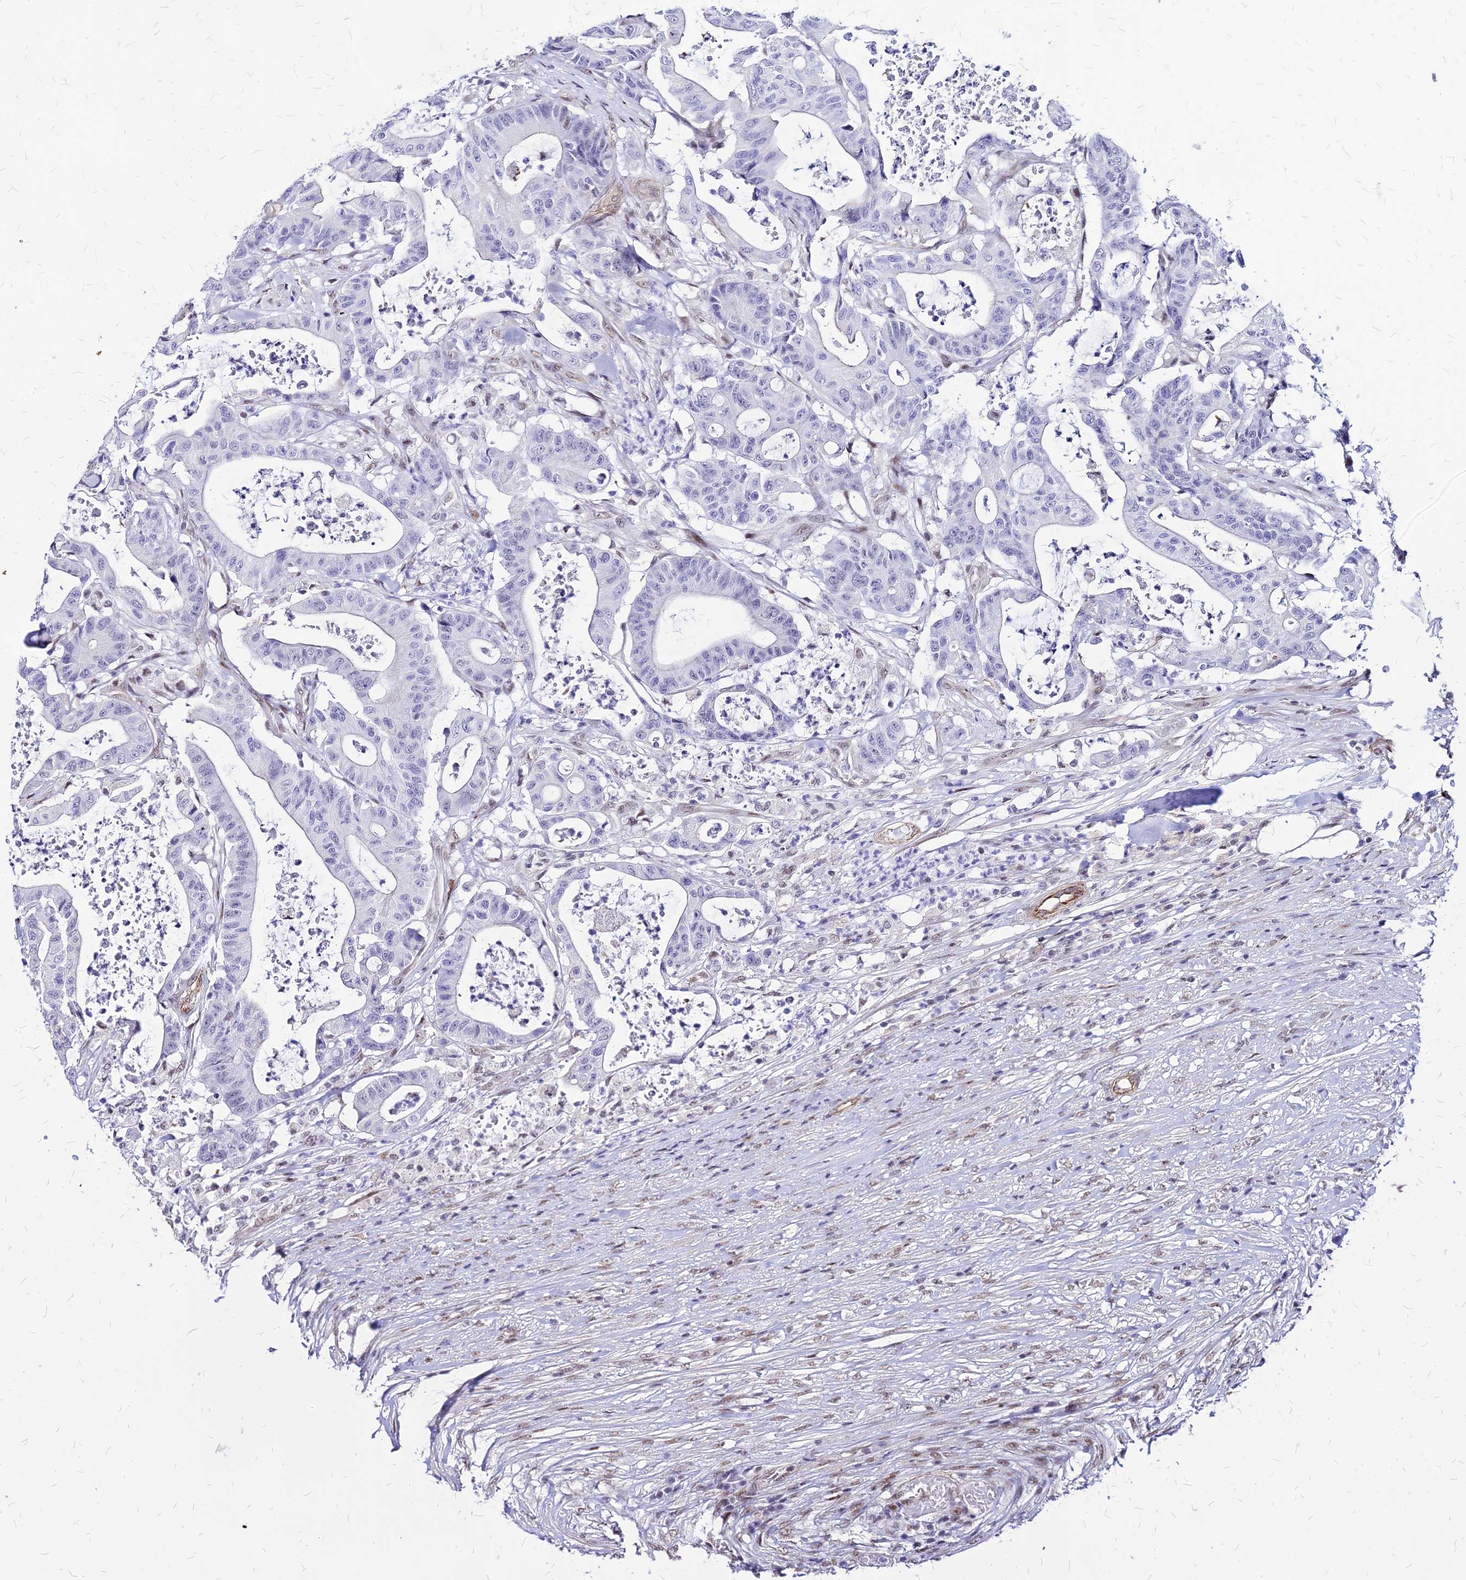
{"staining": {"intensity": "weak", "quantity": "<25%", "location": "nuclear"}, "tissue": "colorectal cancer", "cell_type": "Tumor cells", "image_type": "cancer", "snomed": [{"axis": "morphology", "description": "Adenocarcinoma, NOS"}, {"axis": "topography", "description": "Colon"}], "caption": "Tumor cells show no significant positivity in colorectal adenocarcinoma. The staining was performed using DAB to visualize the protein expression in brown, while the nuclei were stained in blue with hematoxylin (Magnification: 20x).", "gene": "FDX2", "patient": {"sex": "female", "age": 84}}